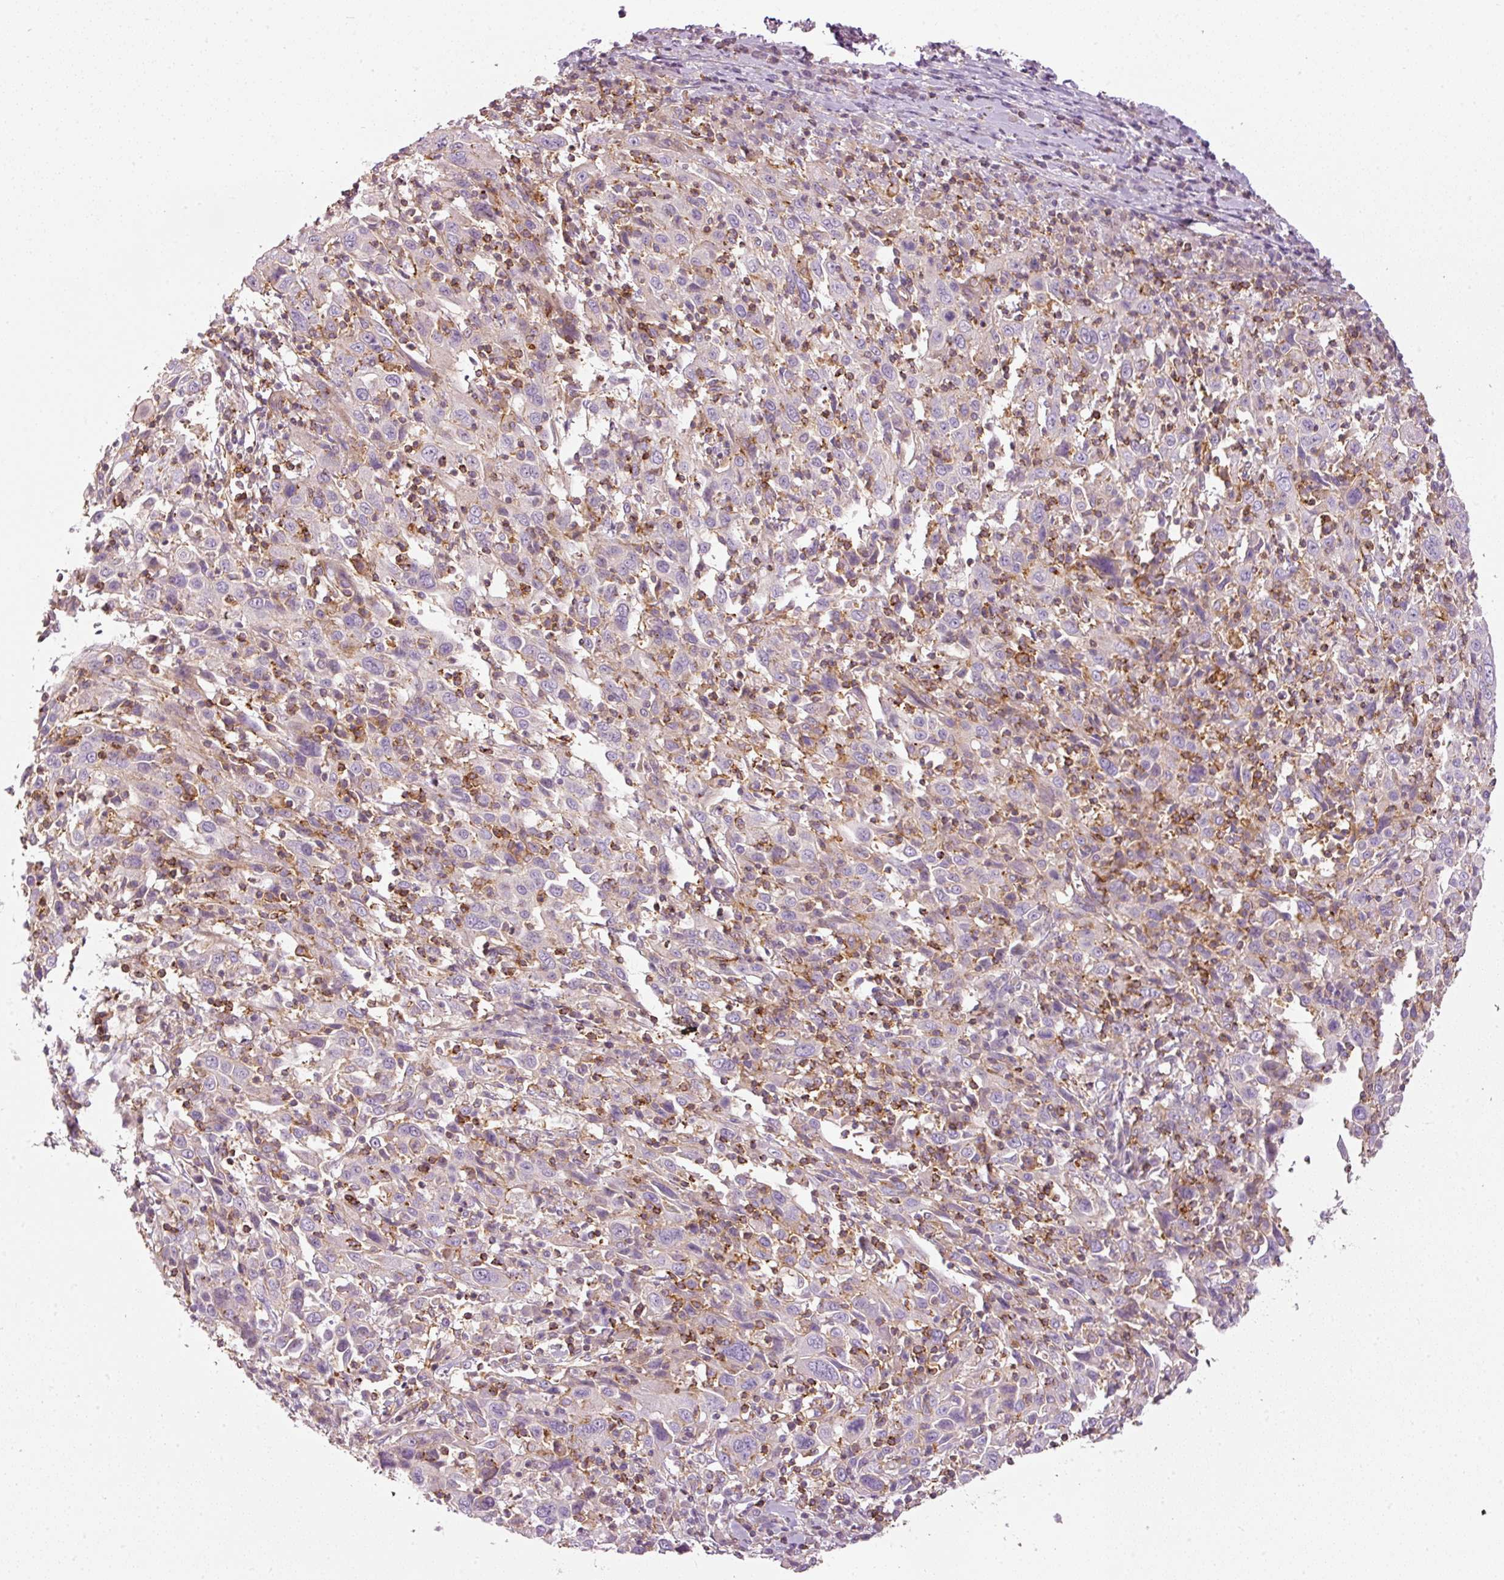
{"staining": {"intensity": "negative", "quantity": "none", "location": "none"}, "tissue": "cervical cancer", "cell_type": "Tumor cells", "image_type": "cancer", "snomed": [{"axis": "morphology", "description": "Squamous cell carcinoma, NOS"}, {"axis": "topography", "description": "Cervix"}], "caption": "Cervical squamous cell carcinoma stained for a protein using immunohistochemistry demonstrates no expression tumor cells.", "gene": "SIPA1", "patient": {"sex": "female", "age": 46}}